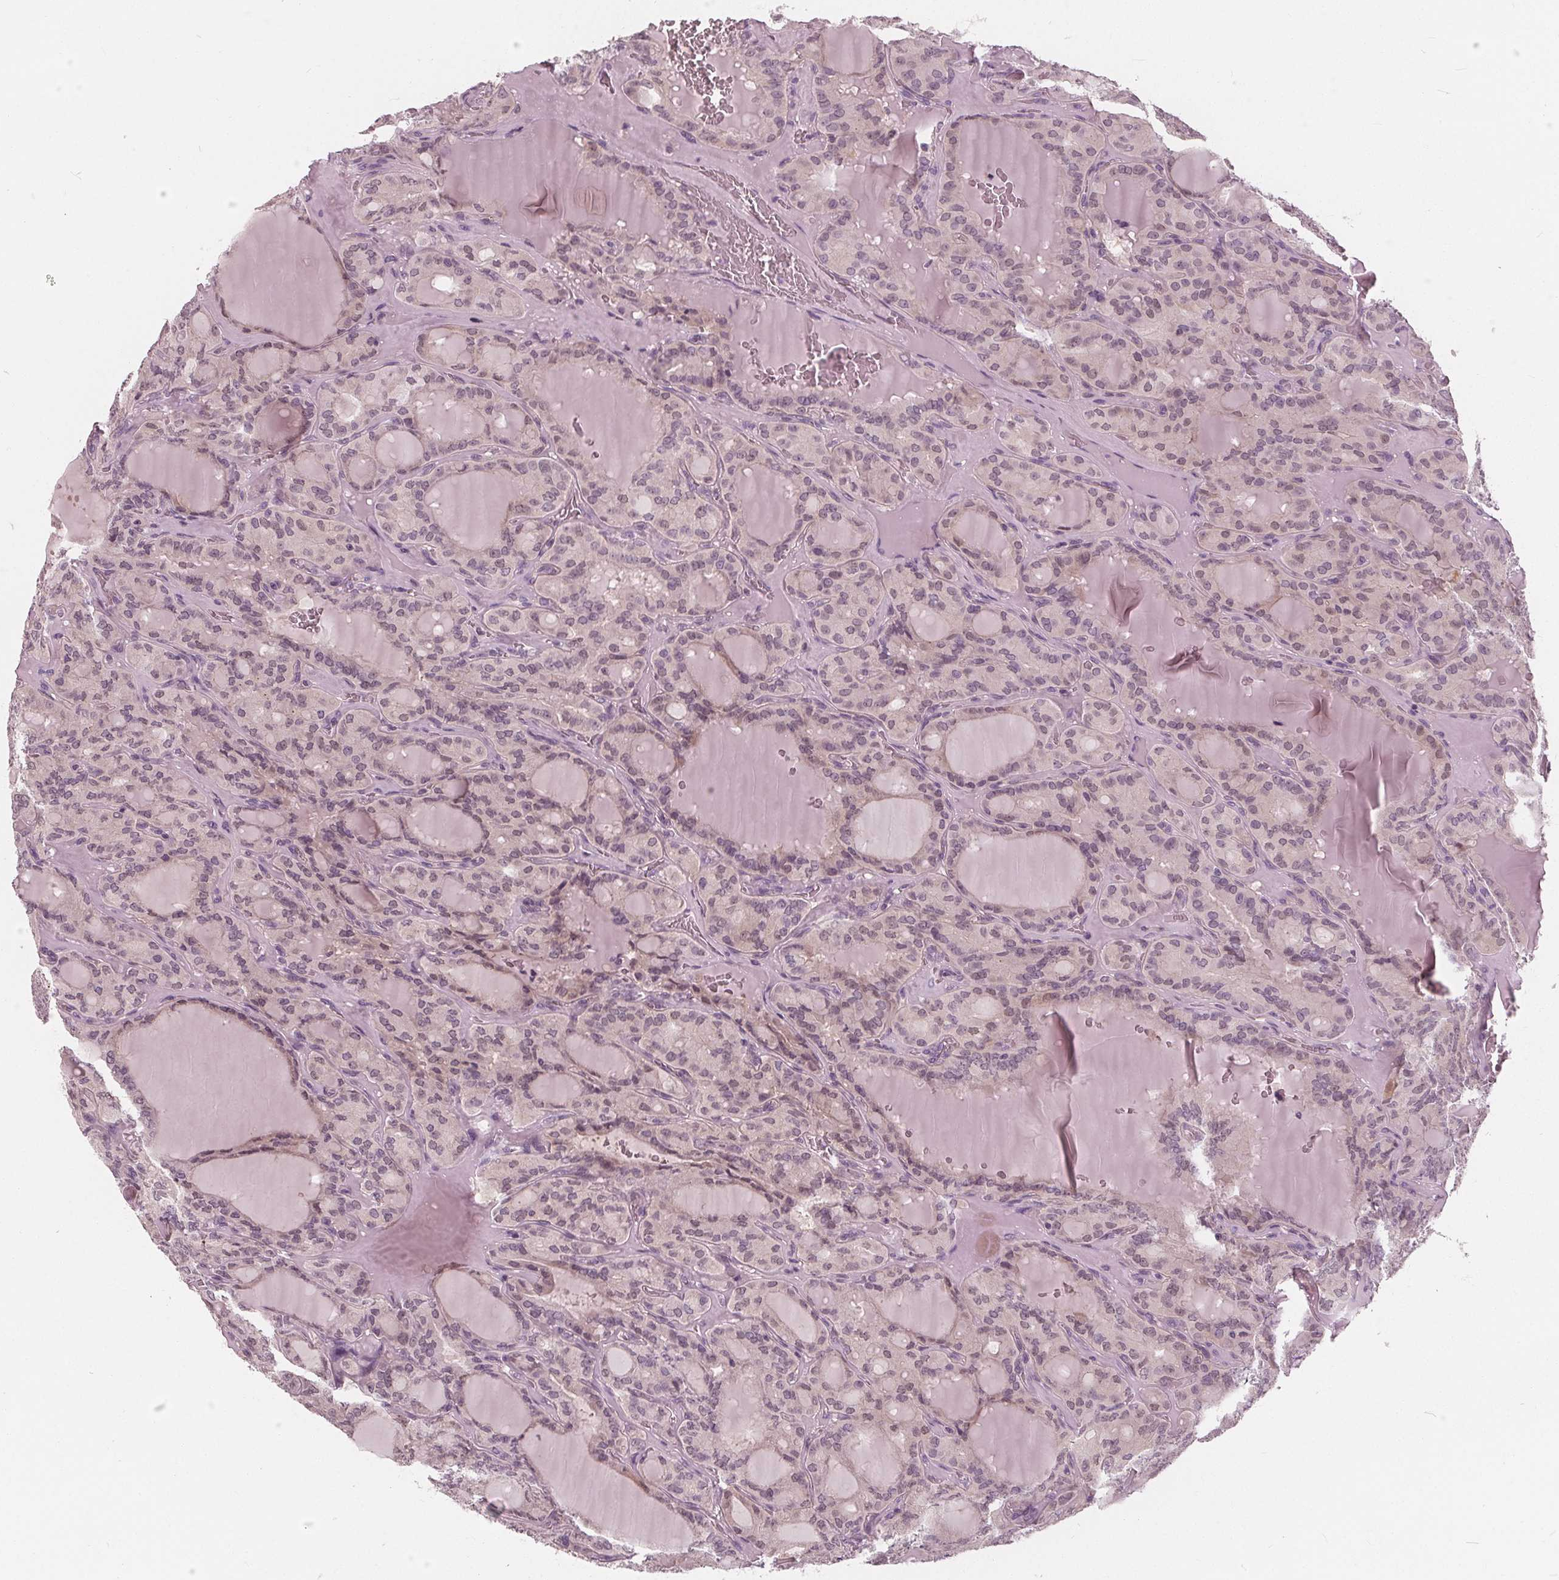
{"staining": {"intensity": "negative", "quantity": "none", "location": "none"}, "tissue": "thyroid cancer", "cell_type": "Tumor cells", "image_type": "cancer", "snomed": [{"axis": "morphology", "description": "Papillary adenocarcinoma, NOS"}, {"axis": "topography", "description": "Thyroid gland"}], "caption": "IHC histopathology image of human thyroid cancer stained for a protein (brown), which reveals no staining in tumor cells.", "gene": "SAT2", "patient": {"sex": "male", "age": 87}}